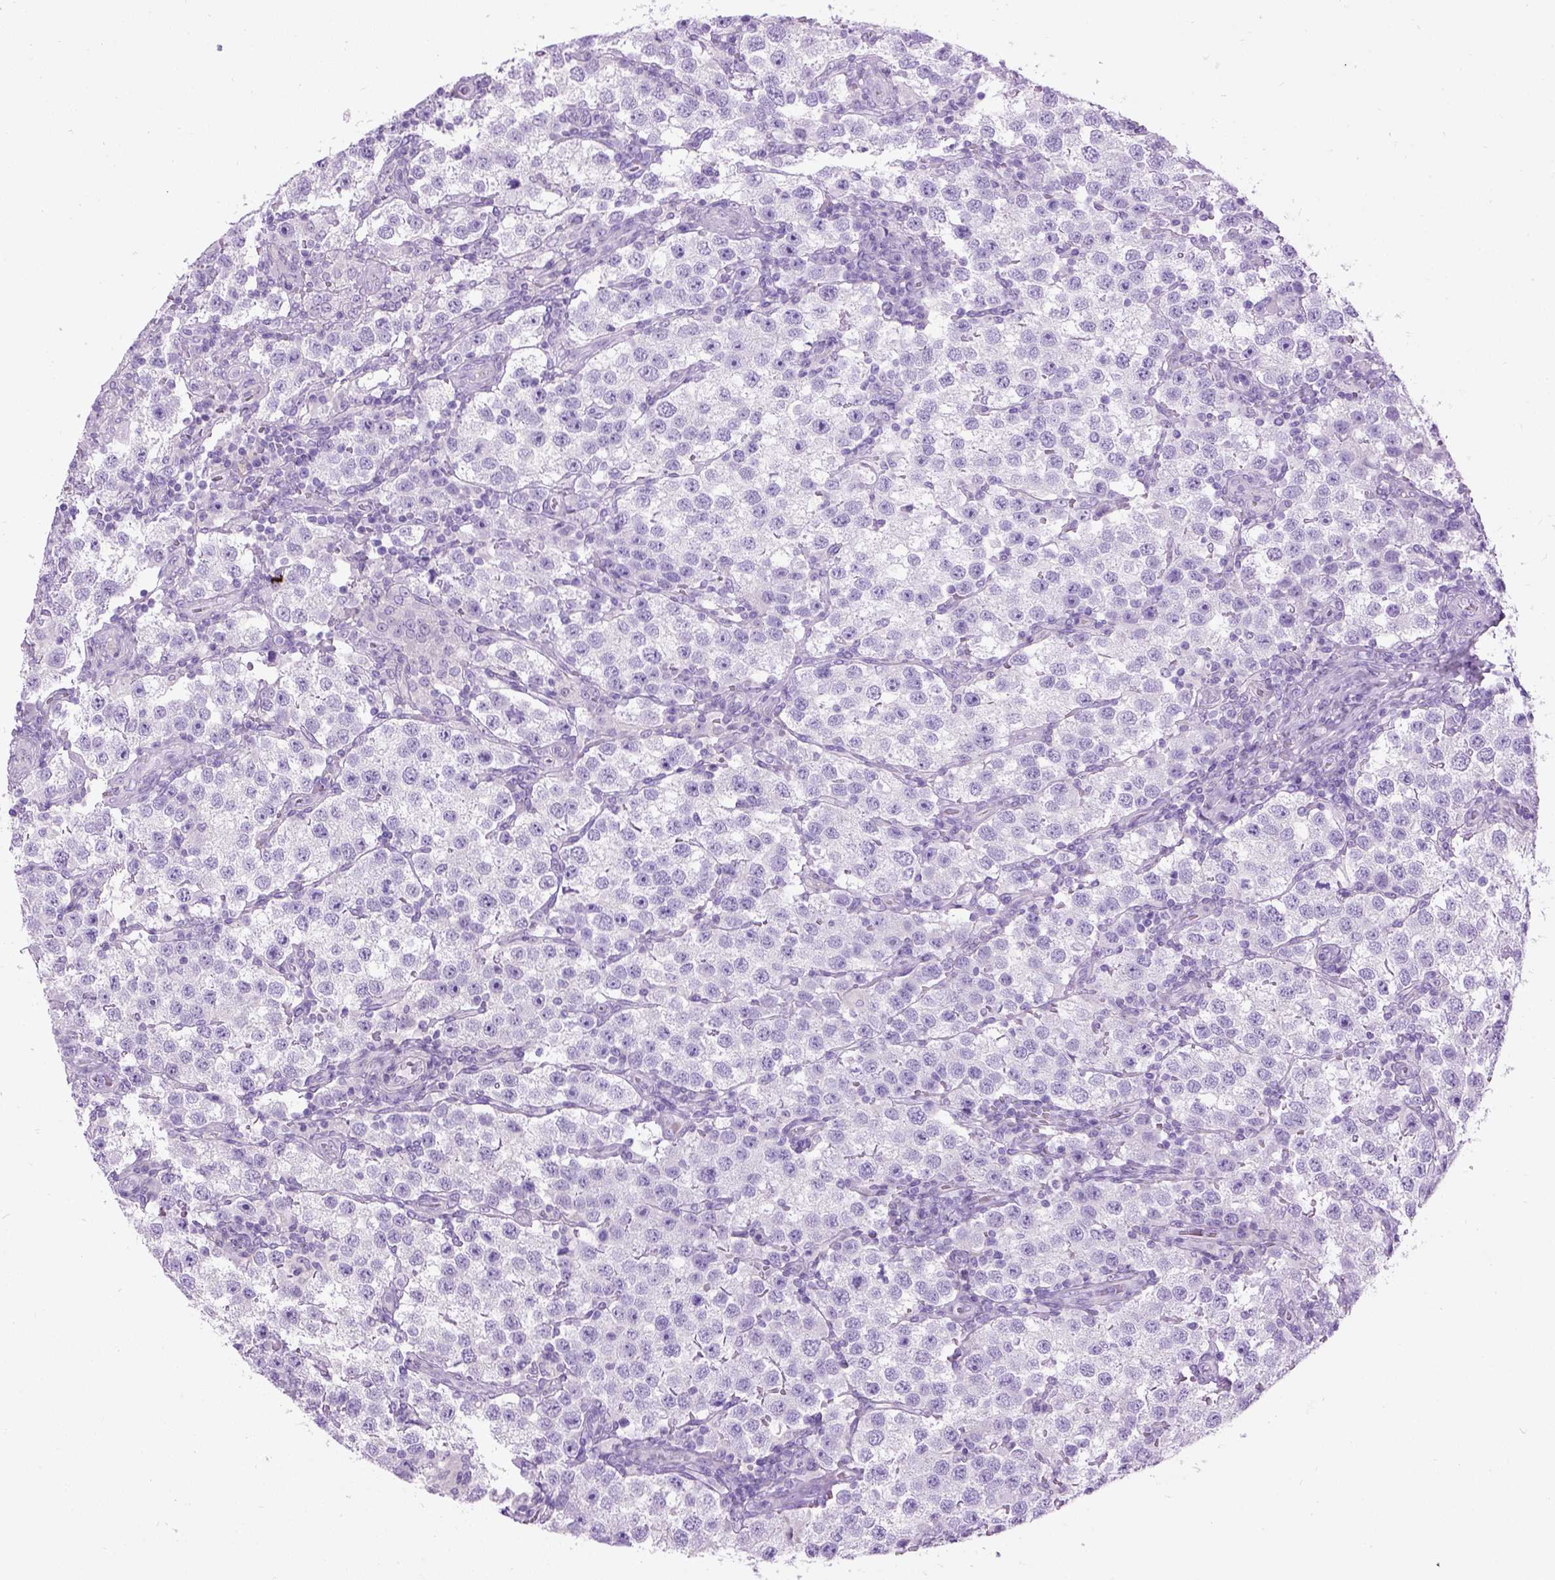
{"staining": {"intensity": "negative", "quantity": "none", "location": "none"}, "tissue": "testis cancer", "cell_type": "Tumor cells", "image_type": "cancer", "snomed": [{"axis": "morphology", "description": "Seminoma, NOS"}, {"axis": "topography", "description": "Testis"}], "caption": "Immunohistochemistry histopathology image of testis cancer stained for a protein (brown), which shows no positivity in tumor cells.", "gene": "GABRB2", "patient": {"sex": "male", "age": 37}}